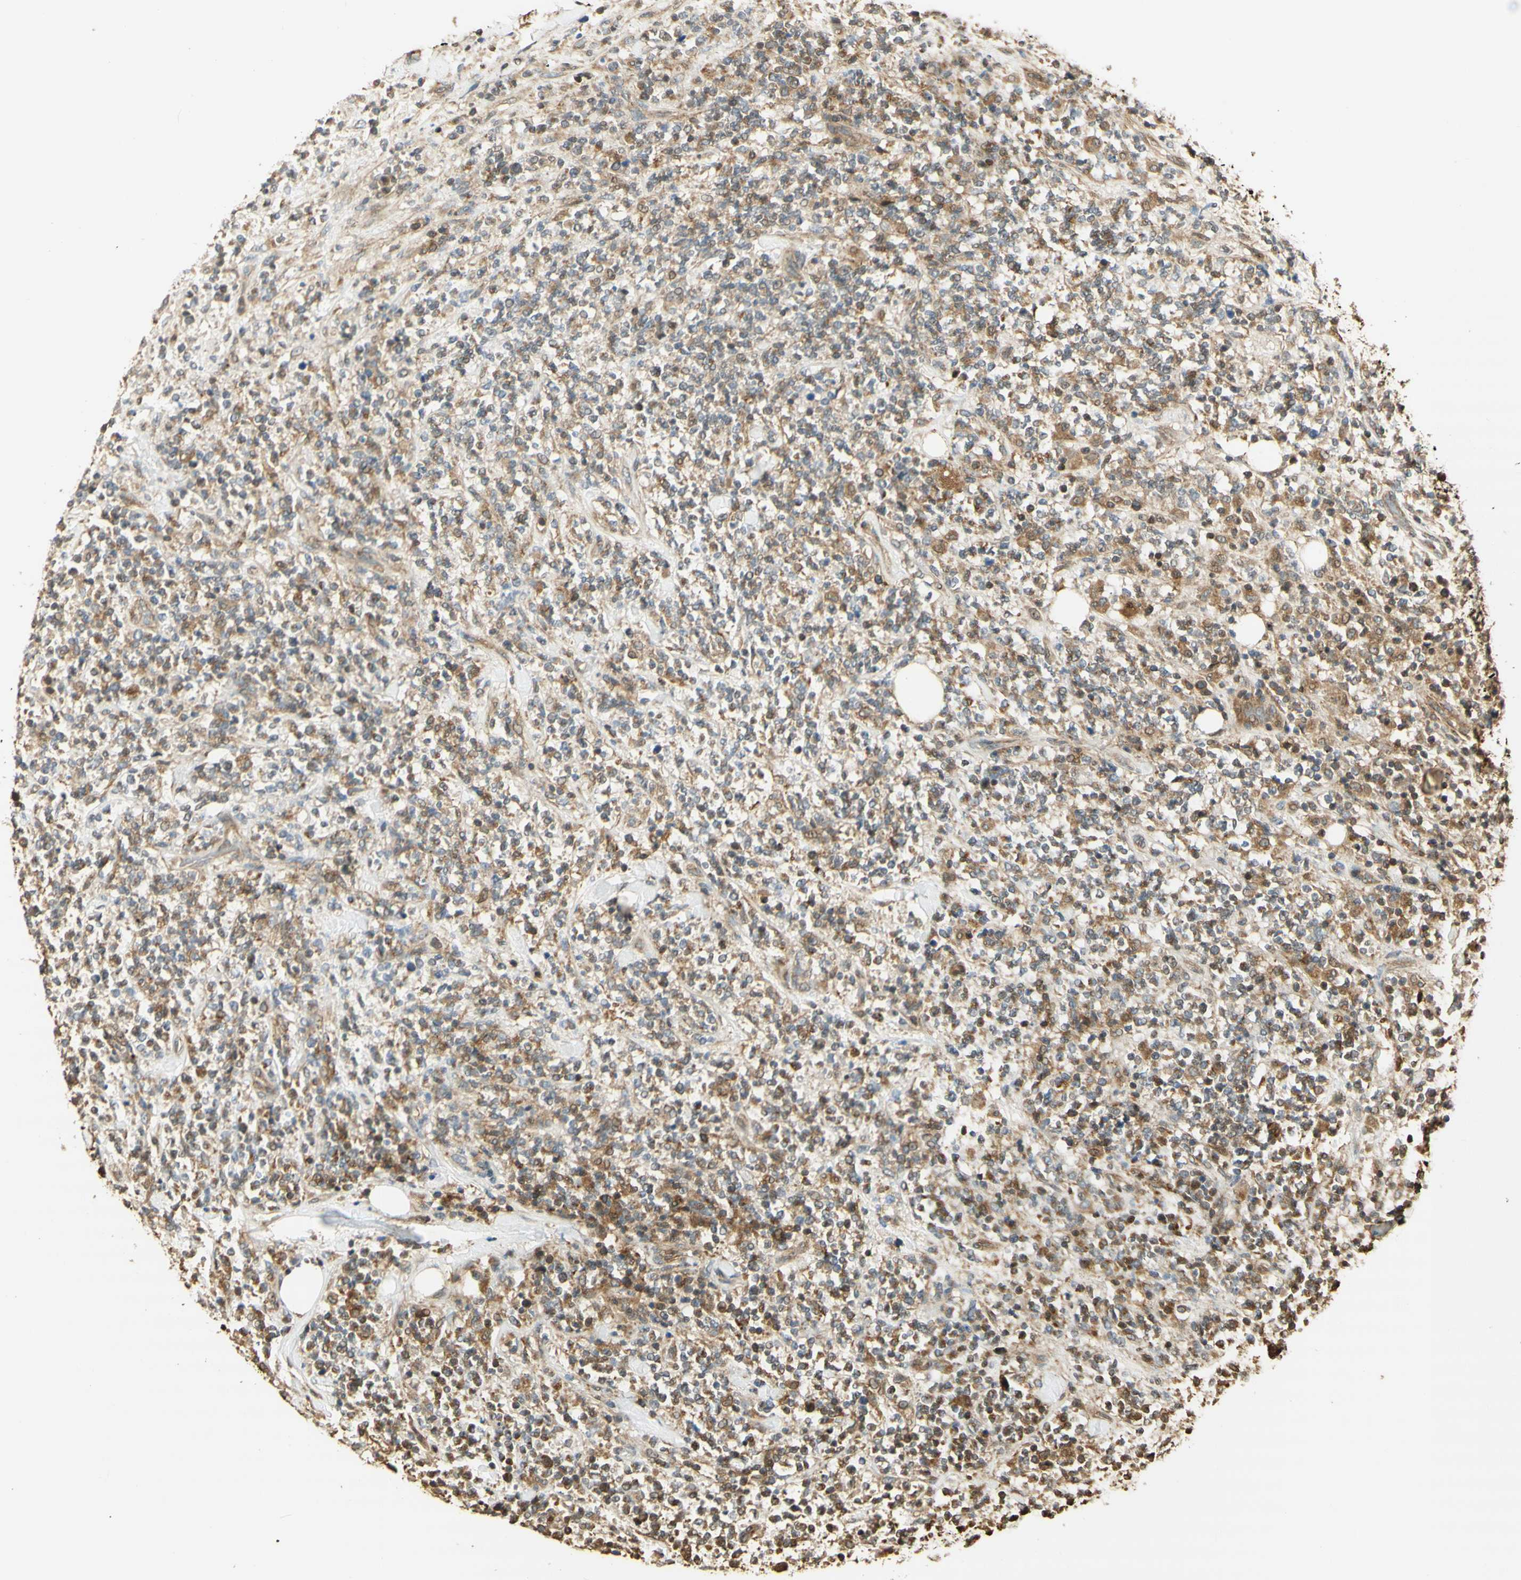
{"staining": {"intensity": "moderate", "quantity": ">75%", "location": "cytoplasmic/membranous"}, "tissue": "lymphoma", "cell_type": "Tumor cells", "image_type": "cancer", "snomed": [{"axis": "morphology", "description": "Malignant lymphoma, non-Hodgkin's type, High grade"}, {"axis": "topography", "description": "Soft tissue"}], "caption": "A brown stain shows moderate cytoplasmic/membranous positivity of a protein in human lymphoma tumor cells.", "gene": "AGER", "patient": {"sex": "male", "age": 18}}